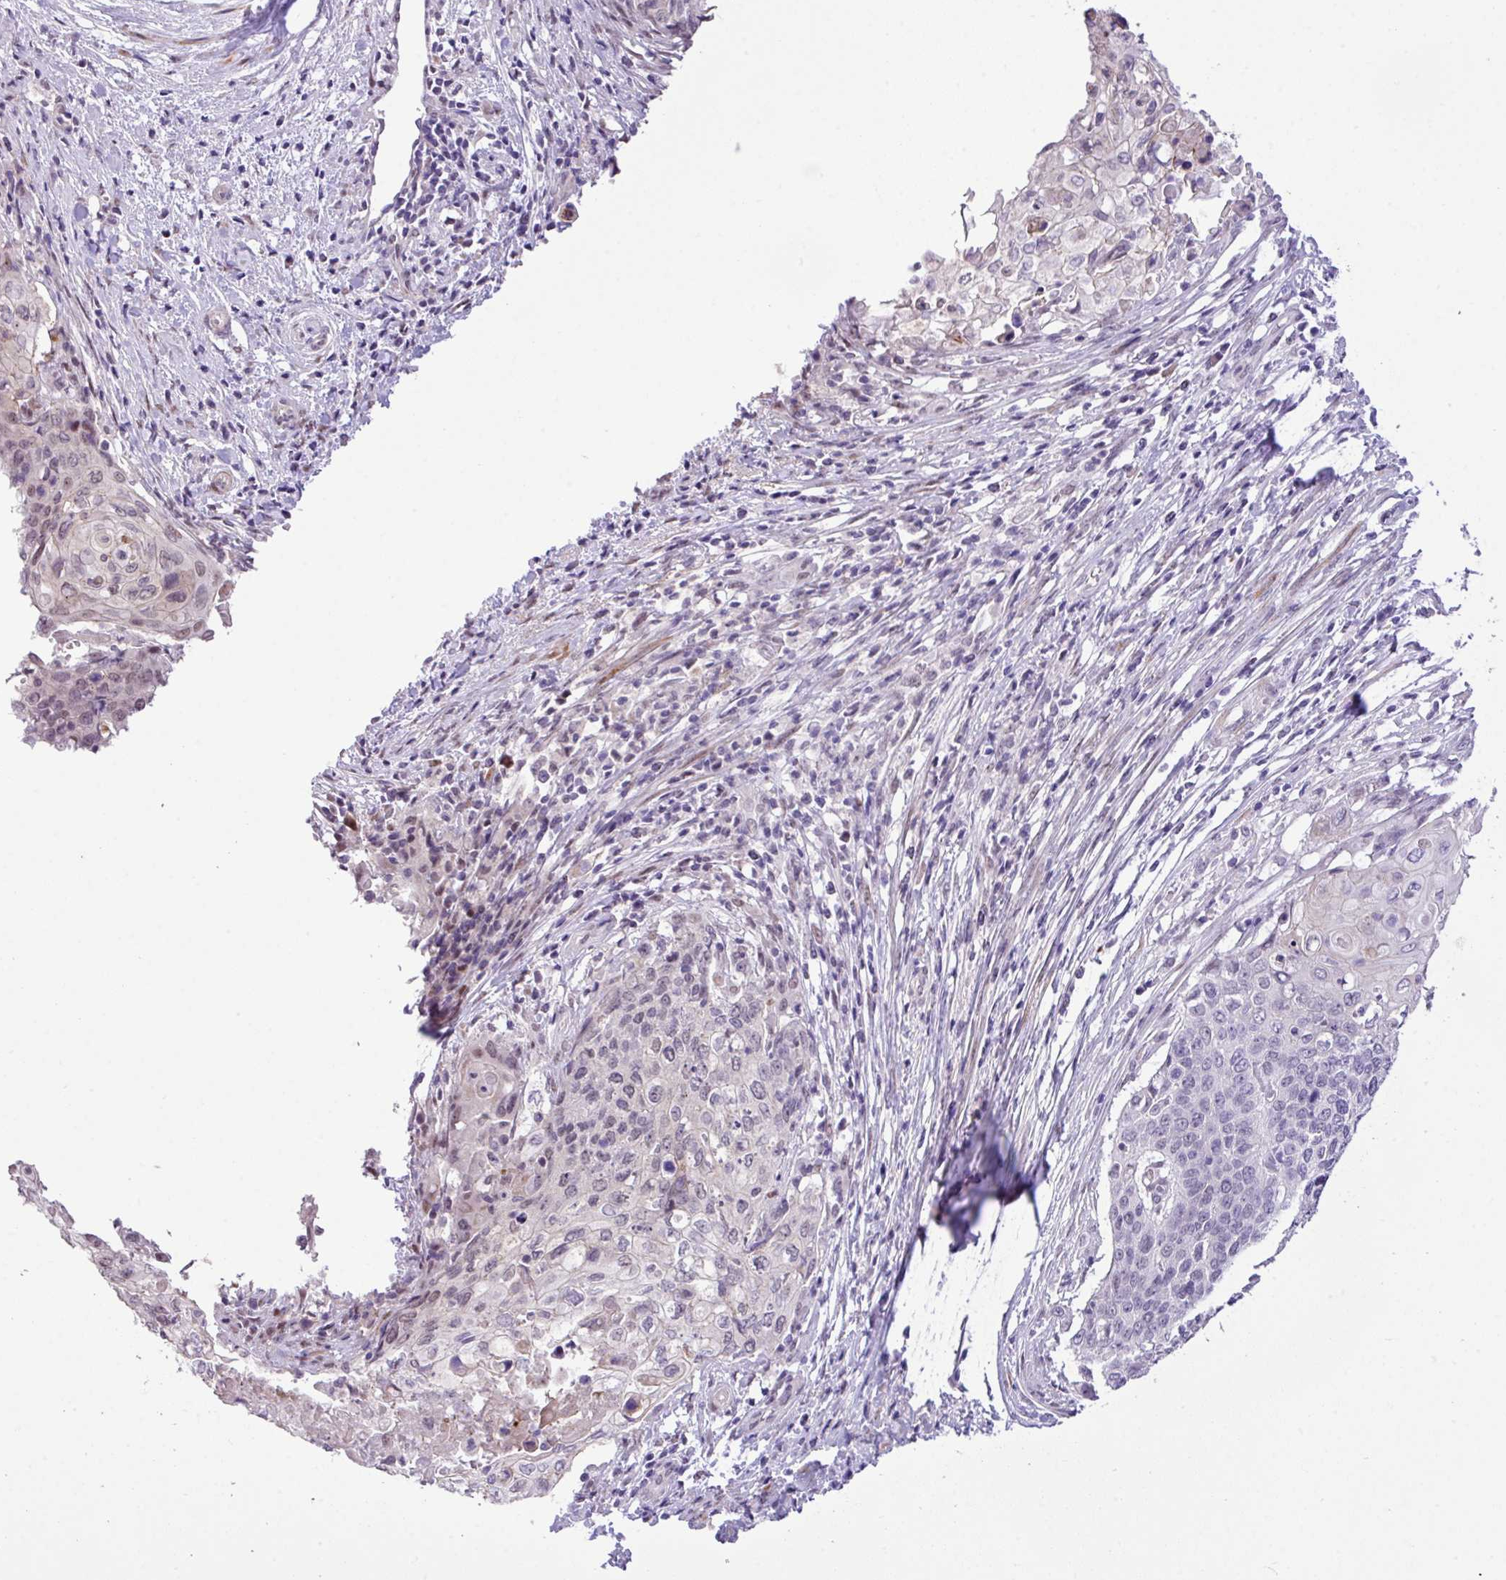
{"staining": {"intensity": "weak", "quantity": "25%-75%", "location": "nuclear"}, "tissue": "cervical cancer", "cell_type": "Tumor cells", "image_type": "cancer", "snomed": [{"axis": "morphology", "description": "Squamous cell carcinoma, NOS"}, {"axis": "topography", "description": "Cervix"}], "caption": "A histopathology image of human cervical squamous cell carcinoma stained for a protein reveals weak nuclear brown staining in tumor cells.", "gene": "YLPM1", "patient": {"sex": "female", "age": 39}}